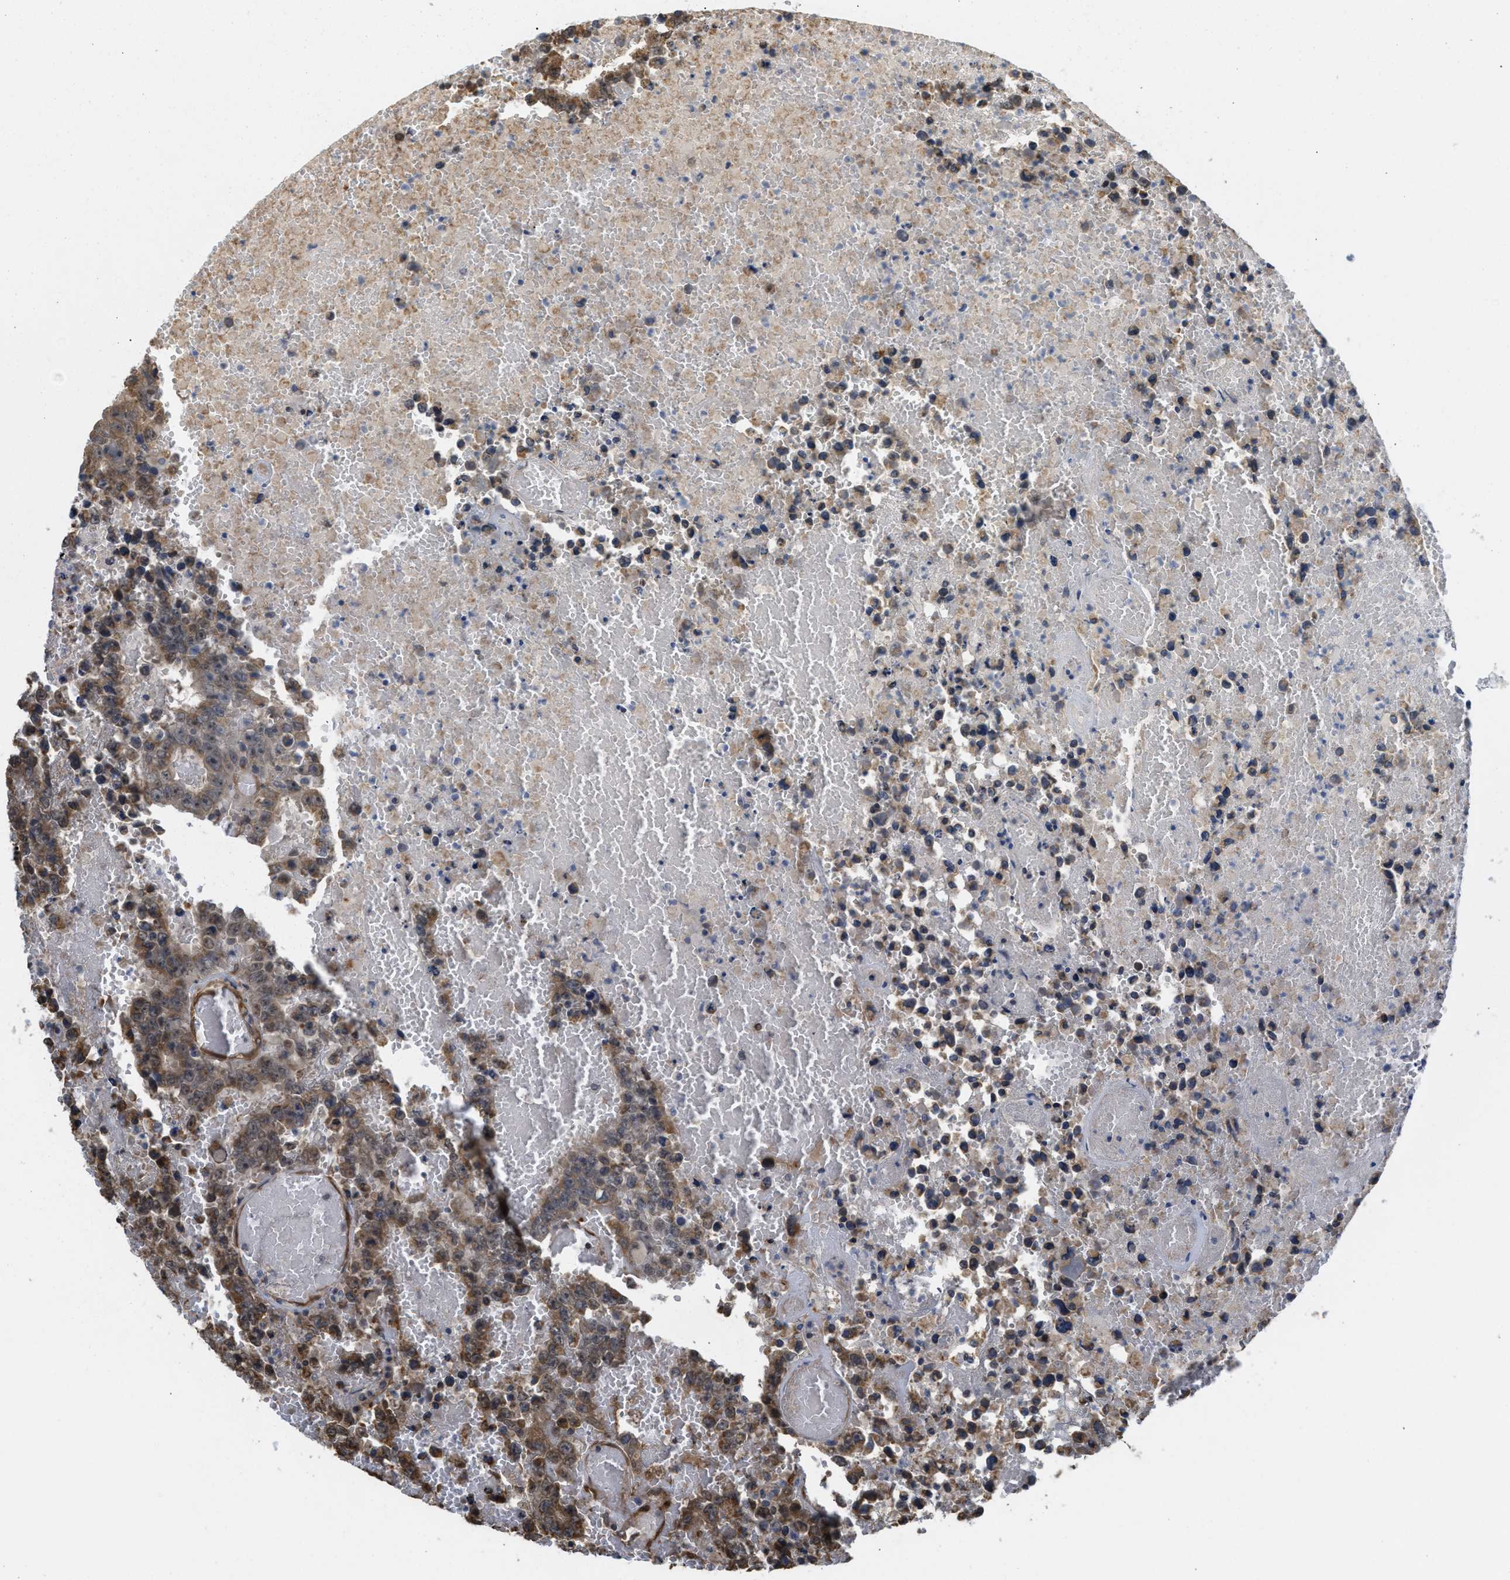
{"staining": {"intensity": "weak", "quantity": ">75%", "location": "cytoplasmic/membranous"}, "tissue": "testis cancer", "cell_type": "Tumor cells", "image_type": "cancer", "snomed": [{"axis": "morphology", "description": "Carcinoma, Embryonal, NOS"}, {"axis": "topography", "description": "Testis"}], "caption": "Human testis embryonal carcinoma stained with a brown dye shows weak cytoplasmic/membranous positive positivity in about >75% of tumor cells.", "gene": "BAG3", "patient": {"sex": "male", "age": 25}}